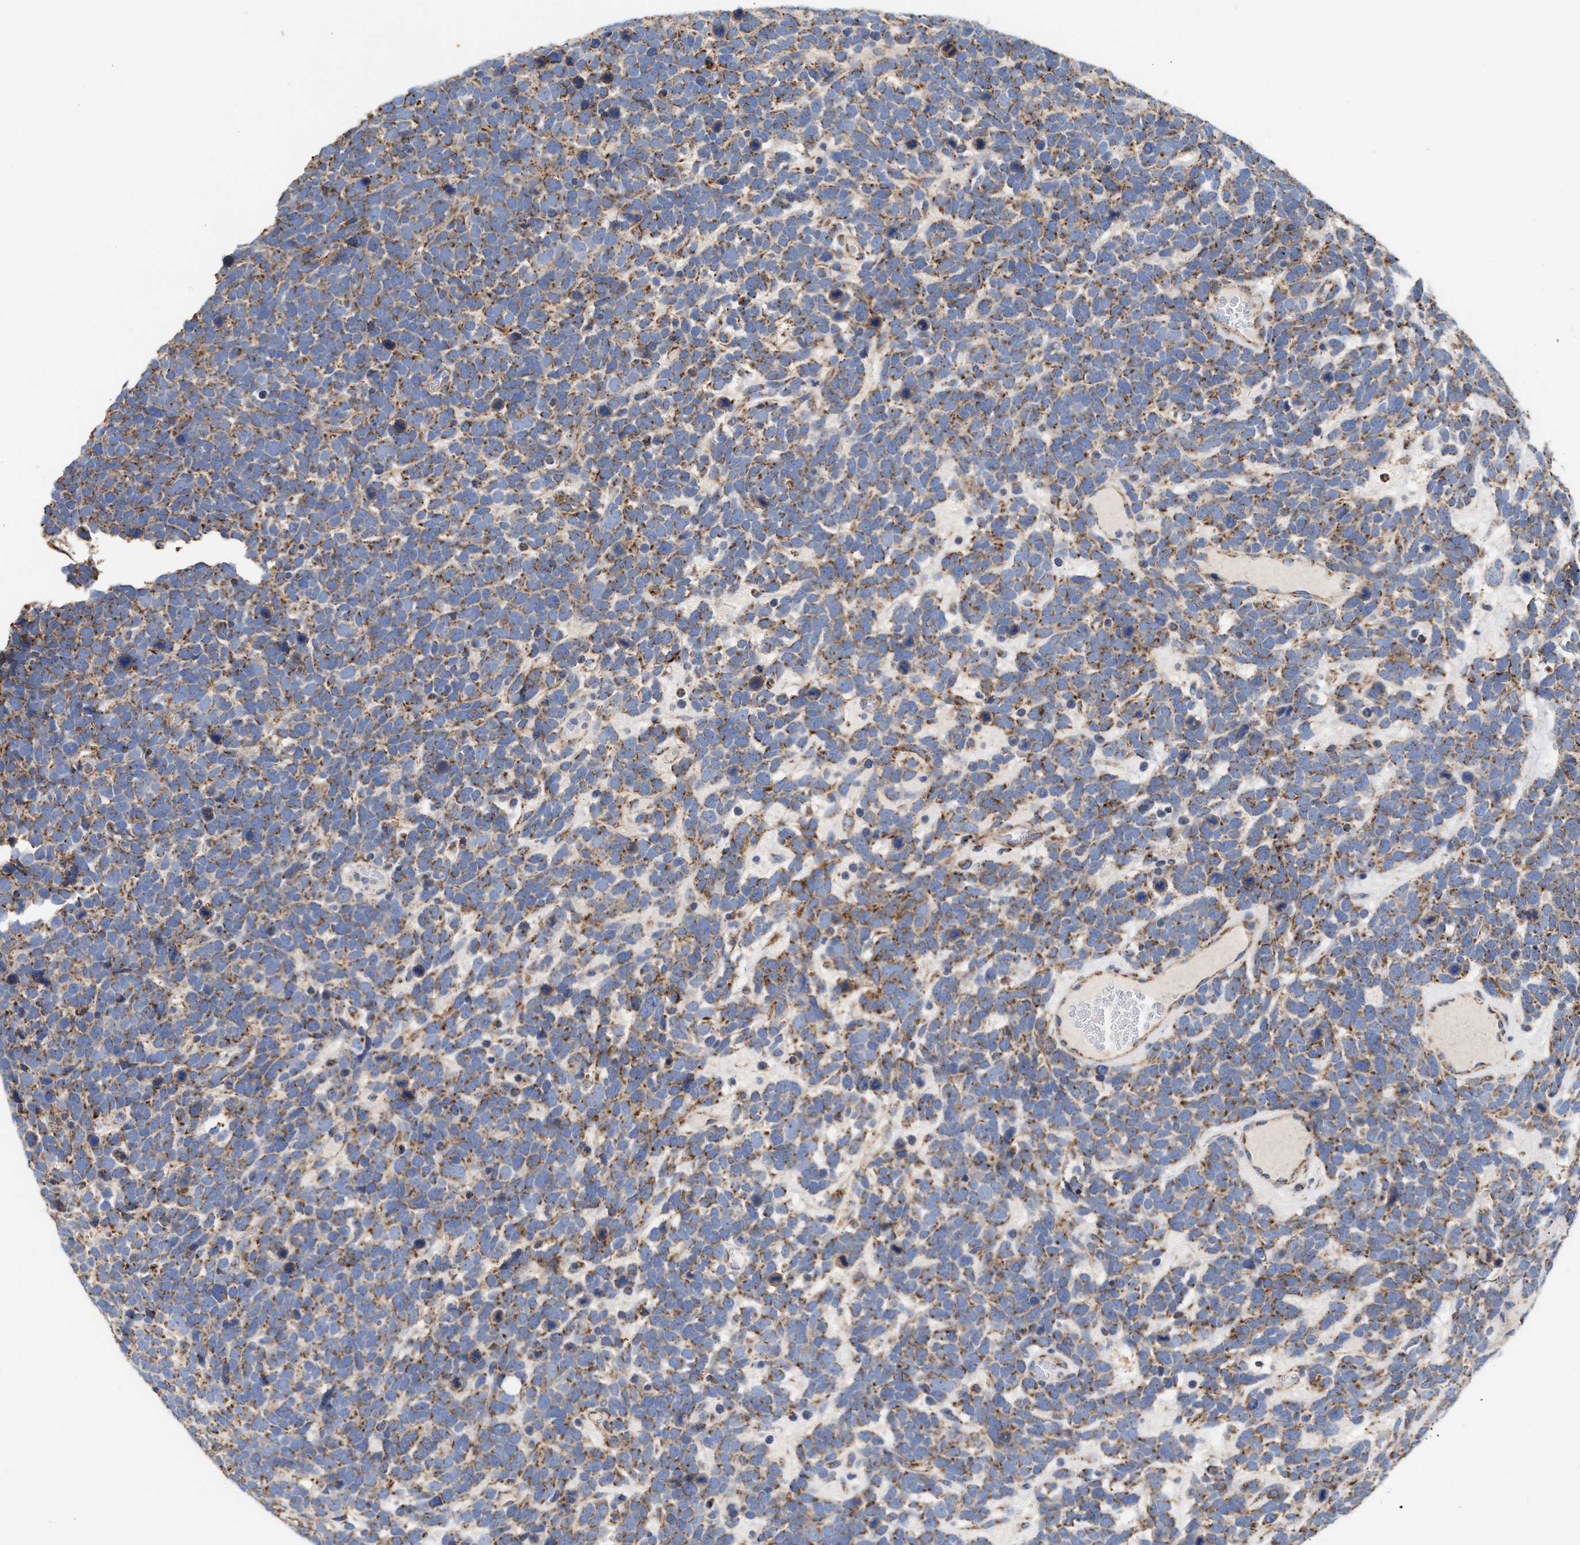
{"staining": {"intensity": "moderate", "quantity": ">75%", "location": "cytoplasmic/membranous"}, "tissue": "urothelial cancer", "cell_type": "Tumor cells", "image_type": "cancer", "snomed": [{"axis": "morphology", "description": "Urothelial carcinoma, High grade"}, {"axis": "topography", "description": "Urinary bladder"}], "caption": "A brown stain highlights moderate cytoplasmic/membranous positivity of a protein in high-grade urothelial carcinoma tumor cells. (DAB (3,3'-diaminobenzidine) = brown stain, brightfield microscopy at high magnification).", "gene": "MECR", "patient": {"sex": "female", "age": 82}}